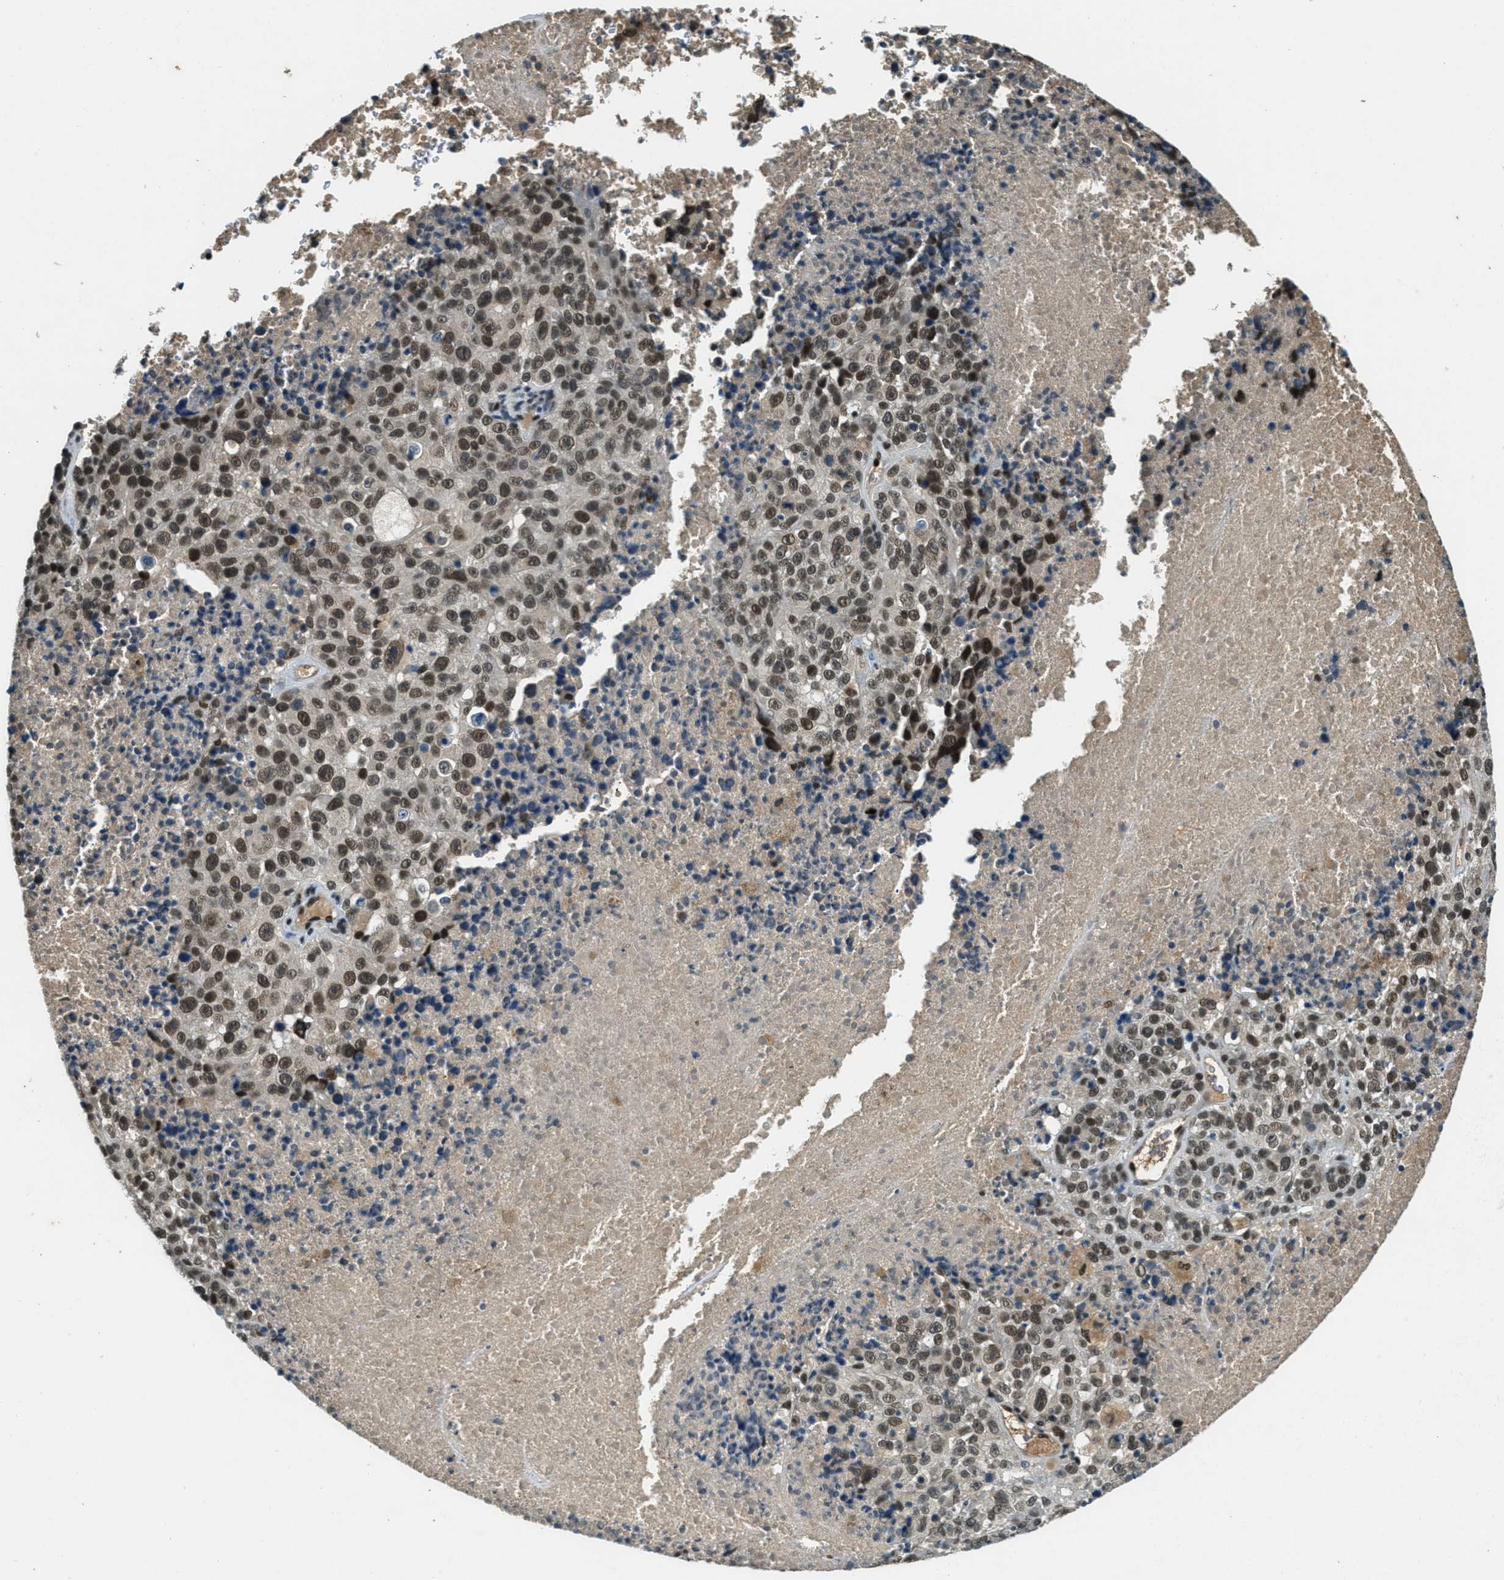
{"staining": {"intensity": "strong", "quantity": ">75%", "location": "nuclear"}, "tissue": "melanoma", "cell_type": "Tumor cells", "image_type": "cancer", "snomed": [{"axis": "morphology", "description": "Malignant melanoma, Metastatic site"}, {"axis": "topography", "description": "Cerebral cortex"}], "caption": "There is high levels of strong nuclear staining in tumor cells of melanoma, as demonstrated by immunohistochemical staining (brown color).", "gene": "ZNF148", "patient": {"sex": "female", "age": 52}}